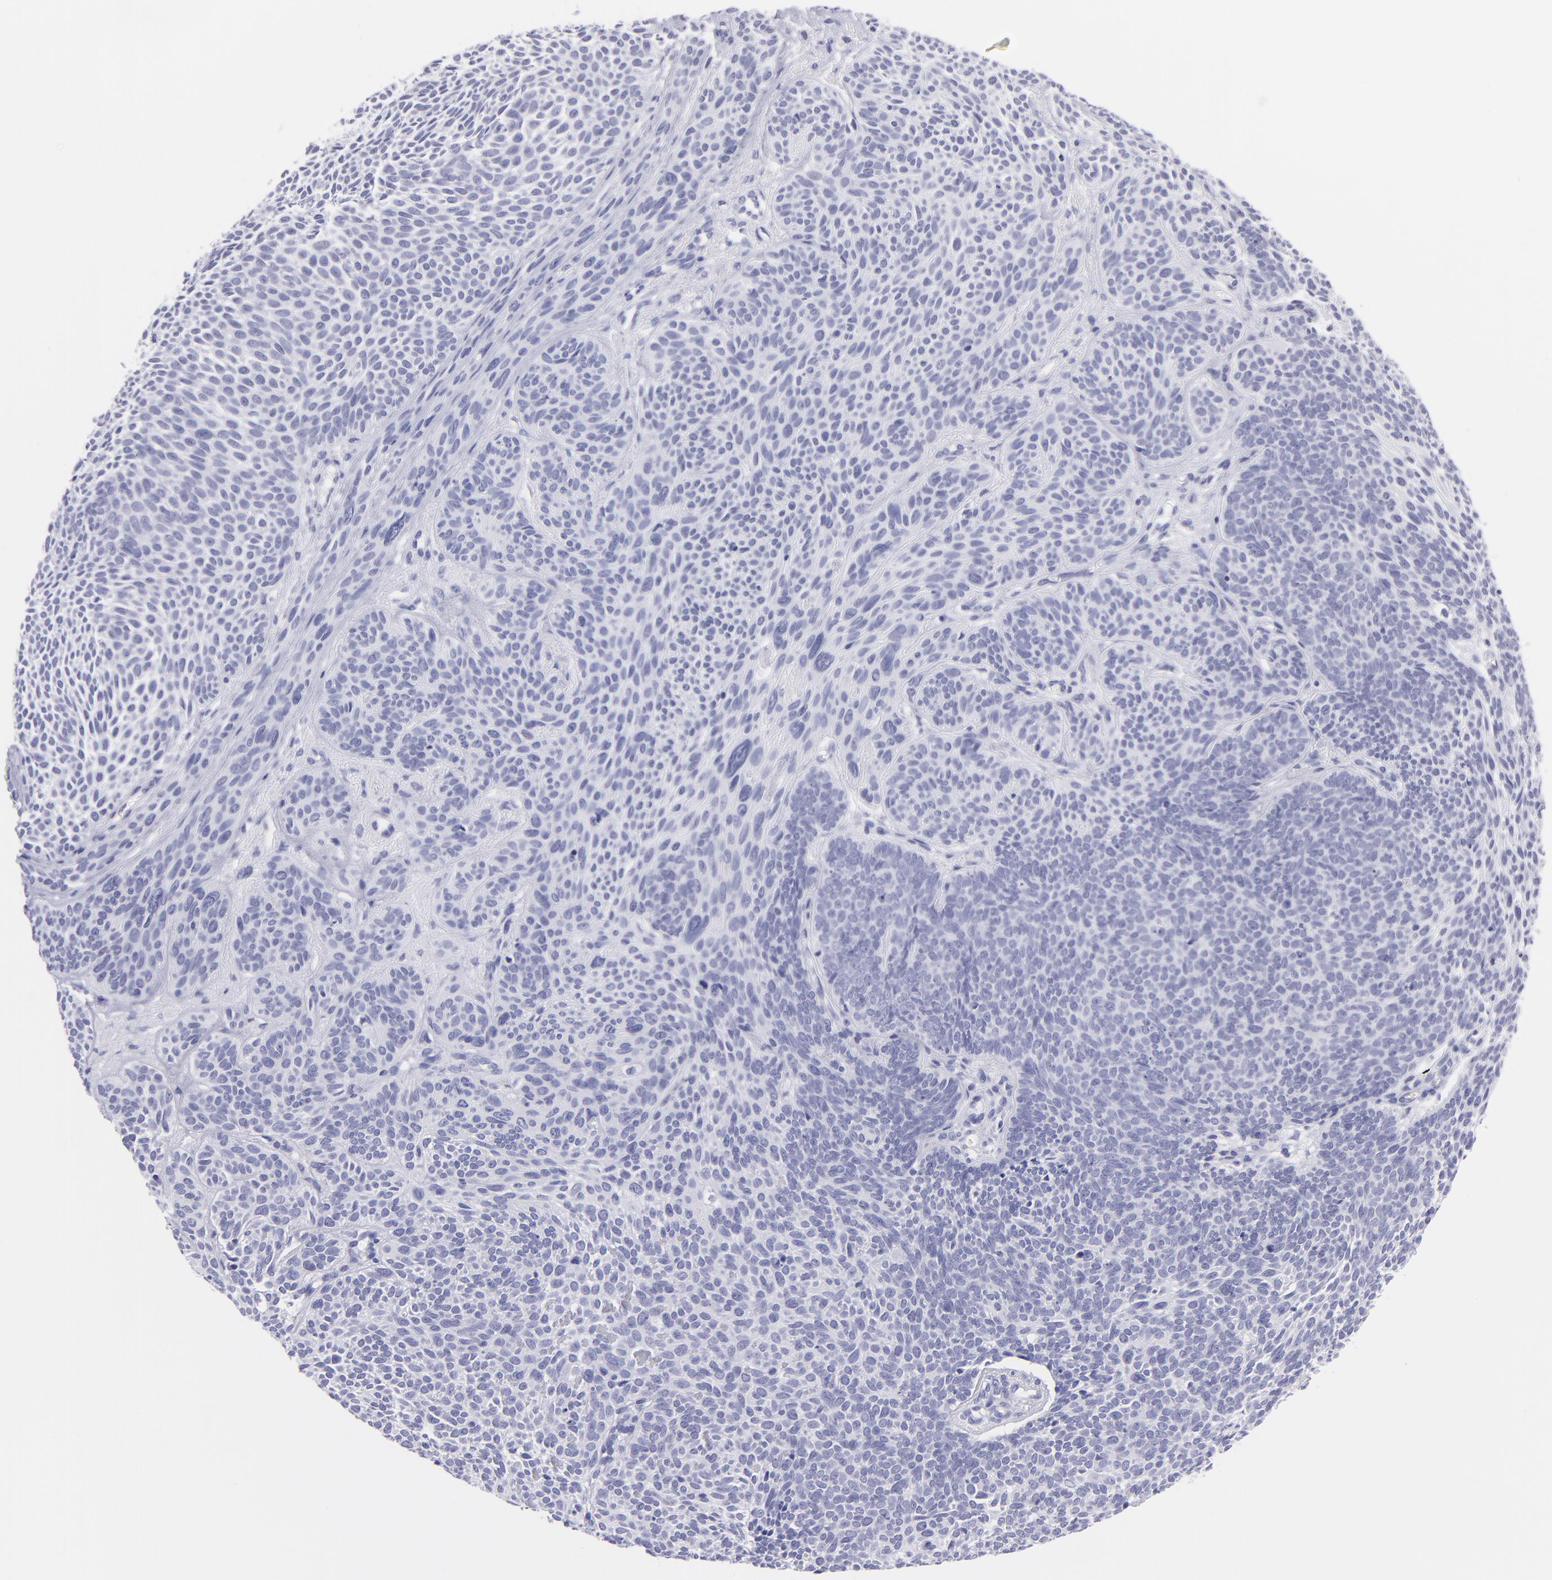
{"staining": {"intensity": "negative", "quantity": "none", "location": "none"}, "tissue": "skin cancer", "cell_type": "Tumor cells", "image_type": "cancer", "snomed": [{"axis": "morphology", "description": "Basal cell carcinoma"}, {"axis": "topography", "description": "Skin"}], "caption": "The histopathology image displays no staining of tumor cells in skin basal cell carcinoma. Brightfield microscopy of immunohistochemistry (IHC) stained with DAB (brown) and hematoxylin (blue), captured at high magnification.", "gene": "CNP", "patient": {"sex": "male", "age": 84}}